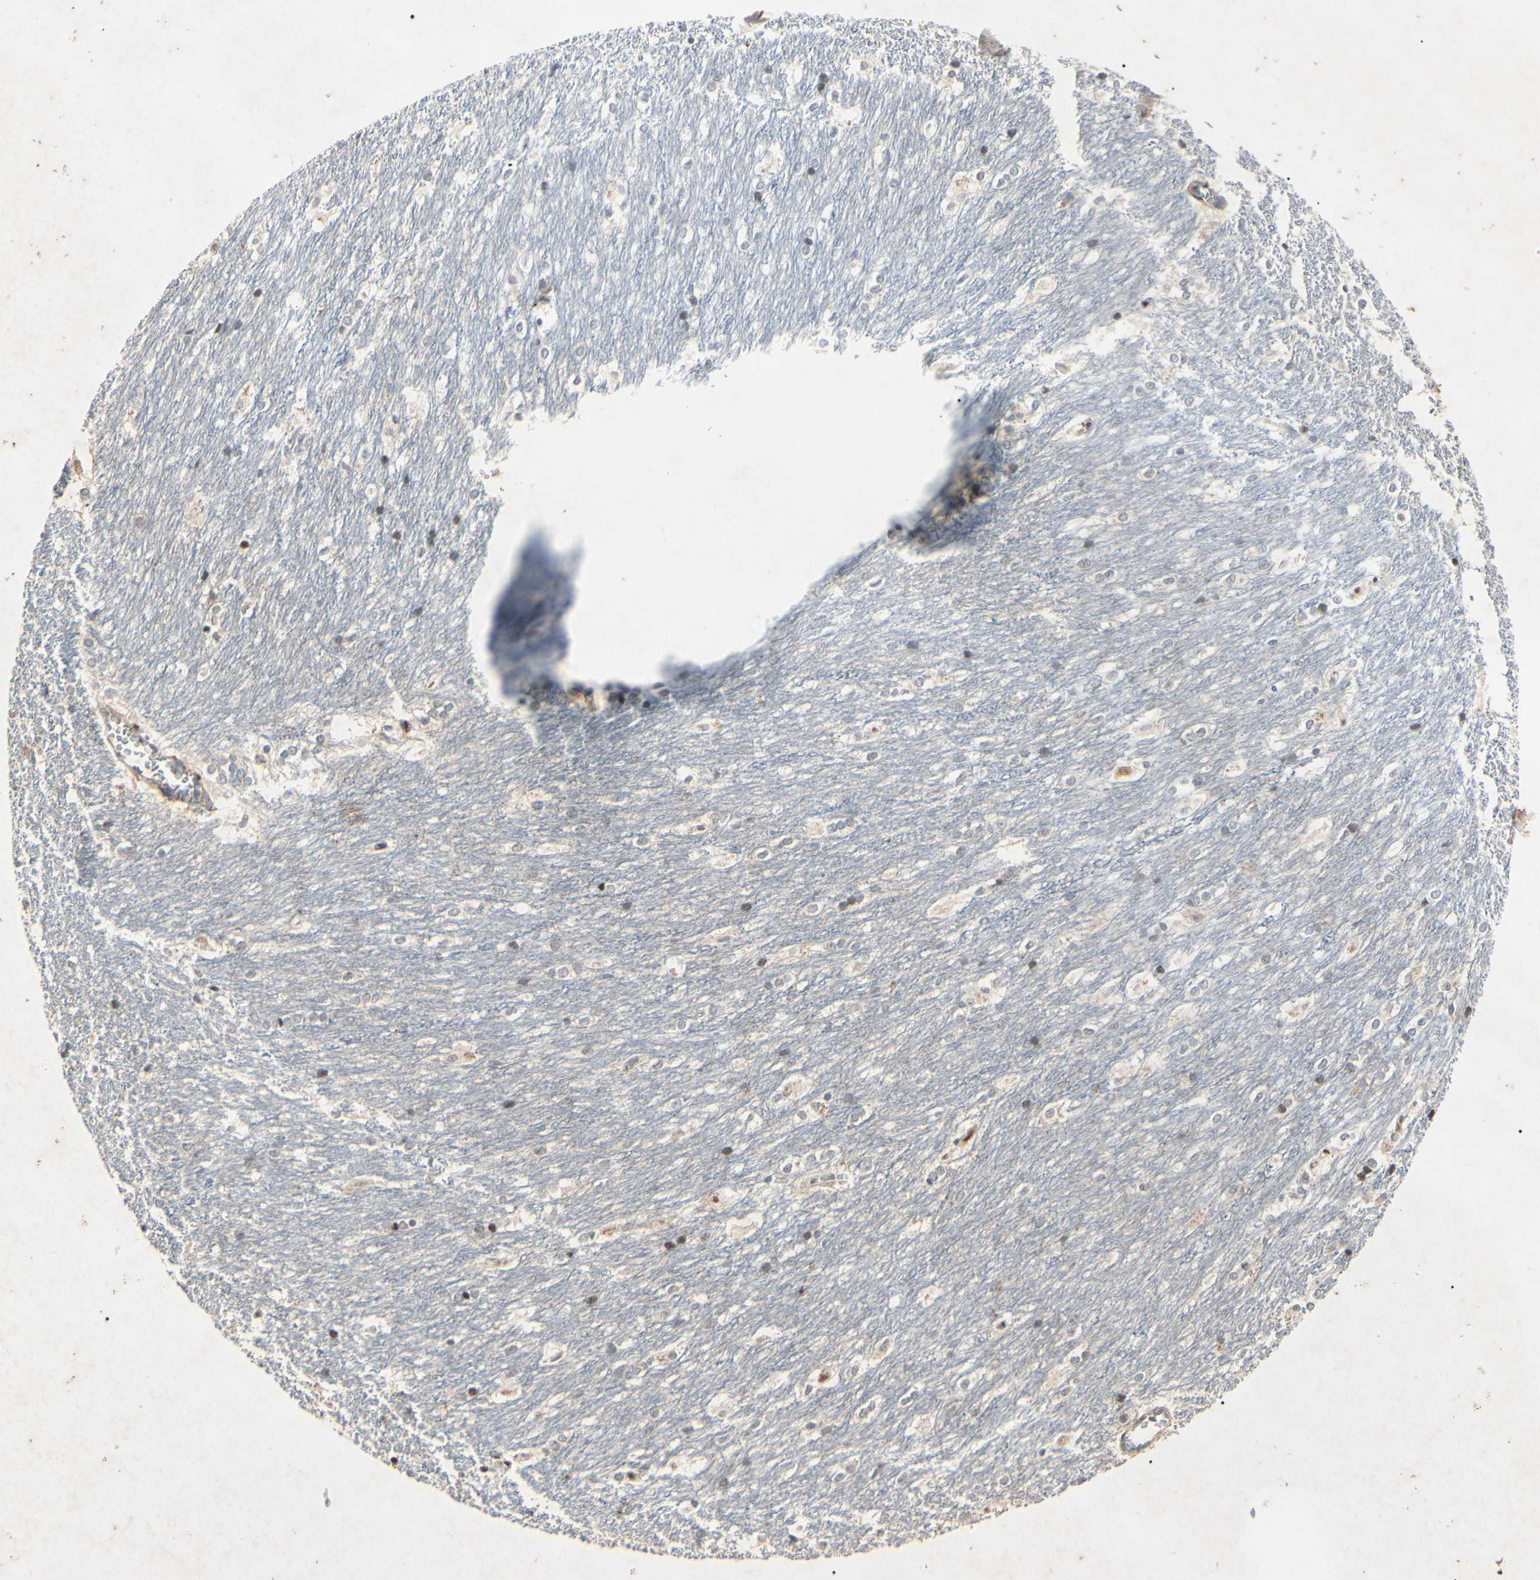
{"staining": {"intensity": "moderate", "quantity": "<25%", "location": "nuclear"}, "tissue": "caudate", "cell_type": "Glial cells", "image_type": "normal", "snomed": [{"axis": "morphology", "description": "Normal tissue, NOS"}, {"axis": "topography", "description": "Lateral ventricle wall"}], "caption": "An immunohistochemistry histopathology image of benign tissue is shown. Protein staining in brown highlights moderate nuclear positivity in caudate within glial cells.", "gene": "AEBP1", "patient": {"sex": "female", "age": 19}}